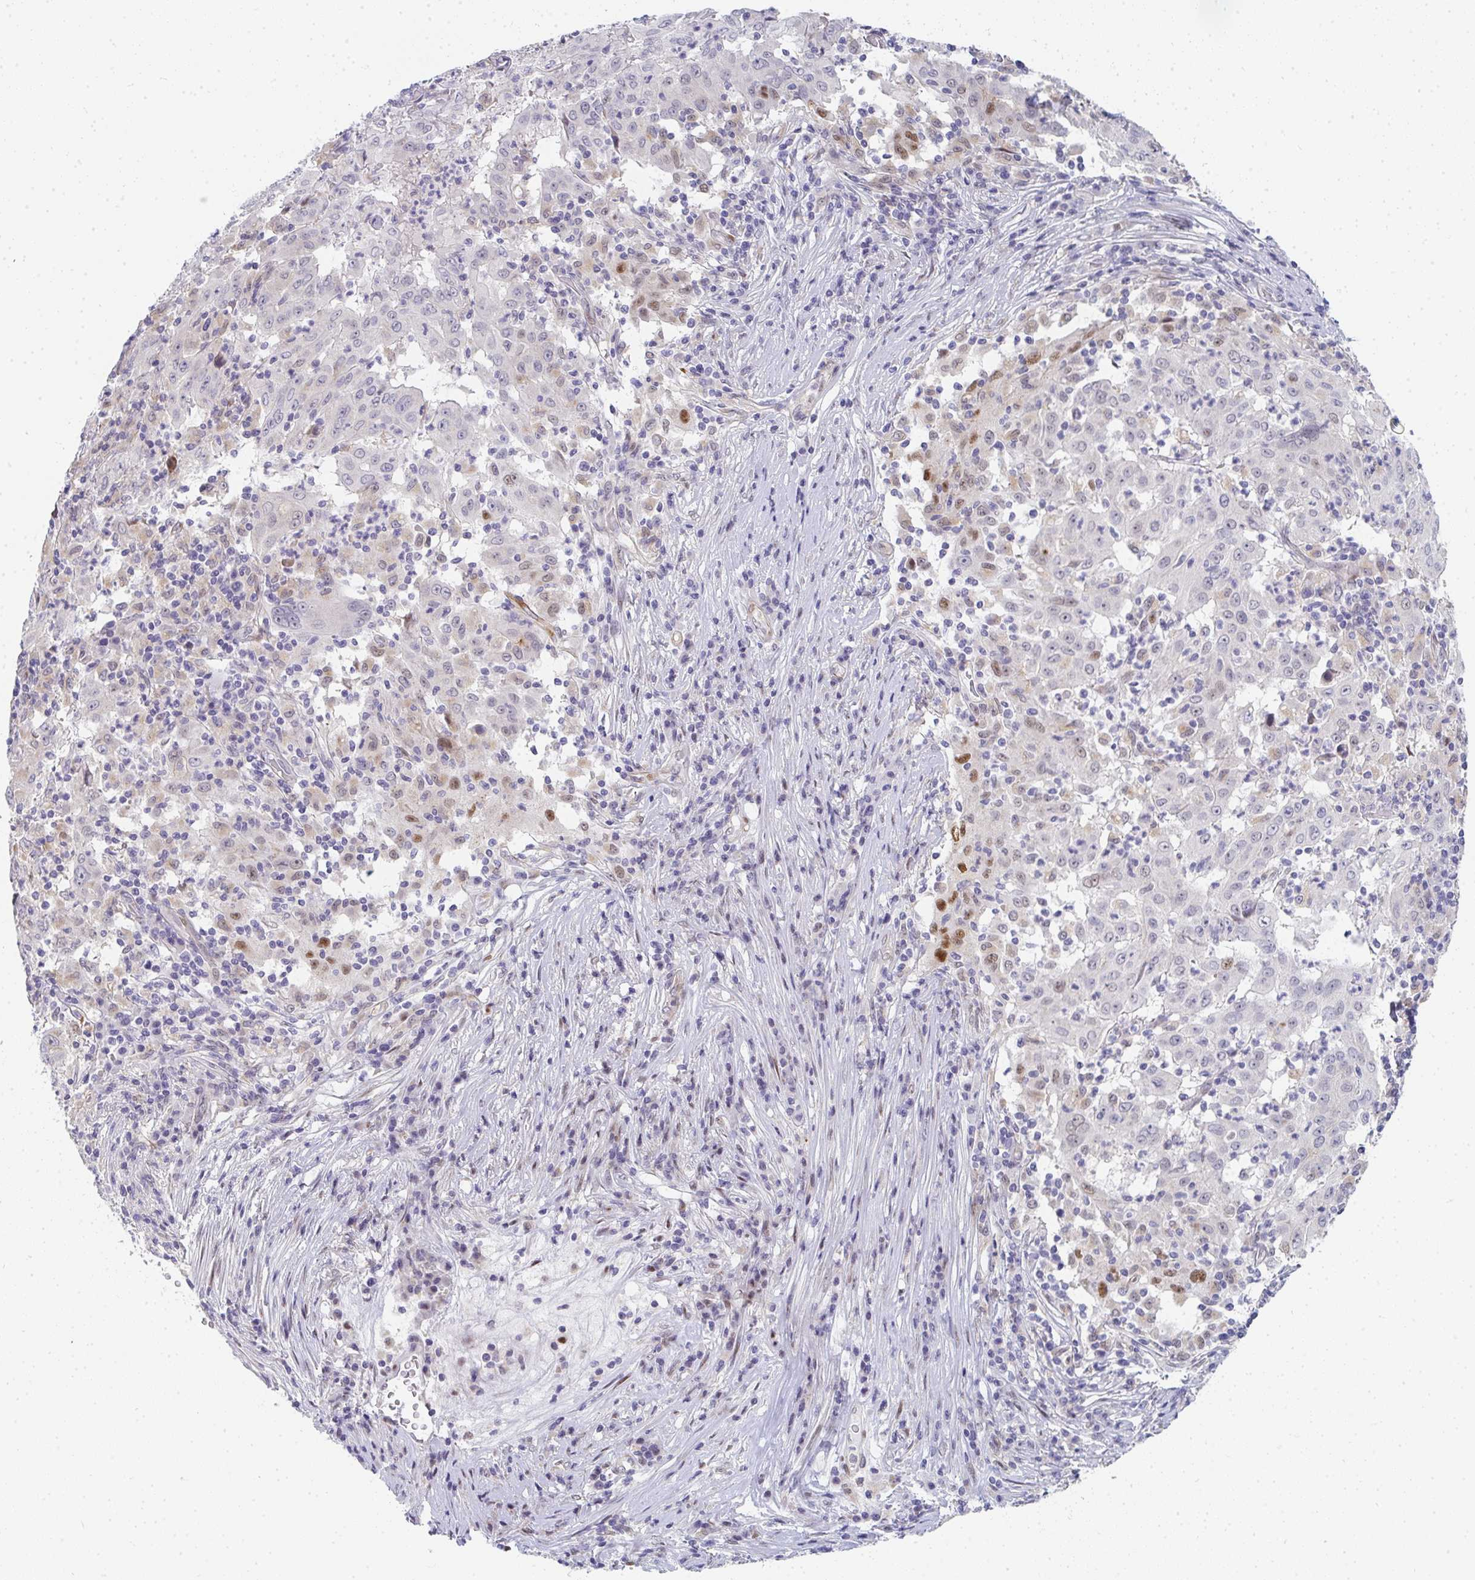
{"staining": {"intensity": "moderate", "quantity": "<25%", "location": "nuclear"}, "tissue": "pancreatic cancer", "cell_type": "Tumor cells", "image_type": "cancer", "snomed": [{"axis": "morphology", "description": "Adenocarcinoma, NOS"}, {"axis": "topography", "description": "Pancreas"}], "caption": "Pancreatic cancer stained with DAB immunohistochemistry reveals low levels of moderate nuclear positivity in about <25% of tumor cells.", "gene": "ZIC3", "patient": {"sex": "male", "age": 63}}